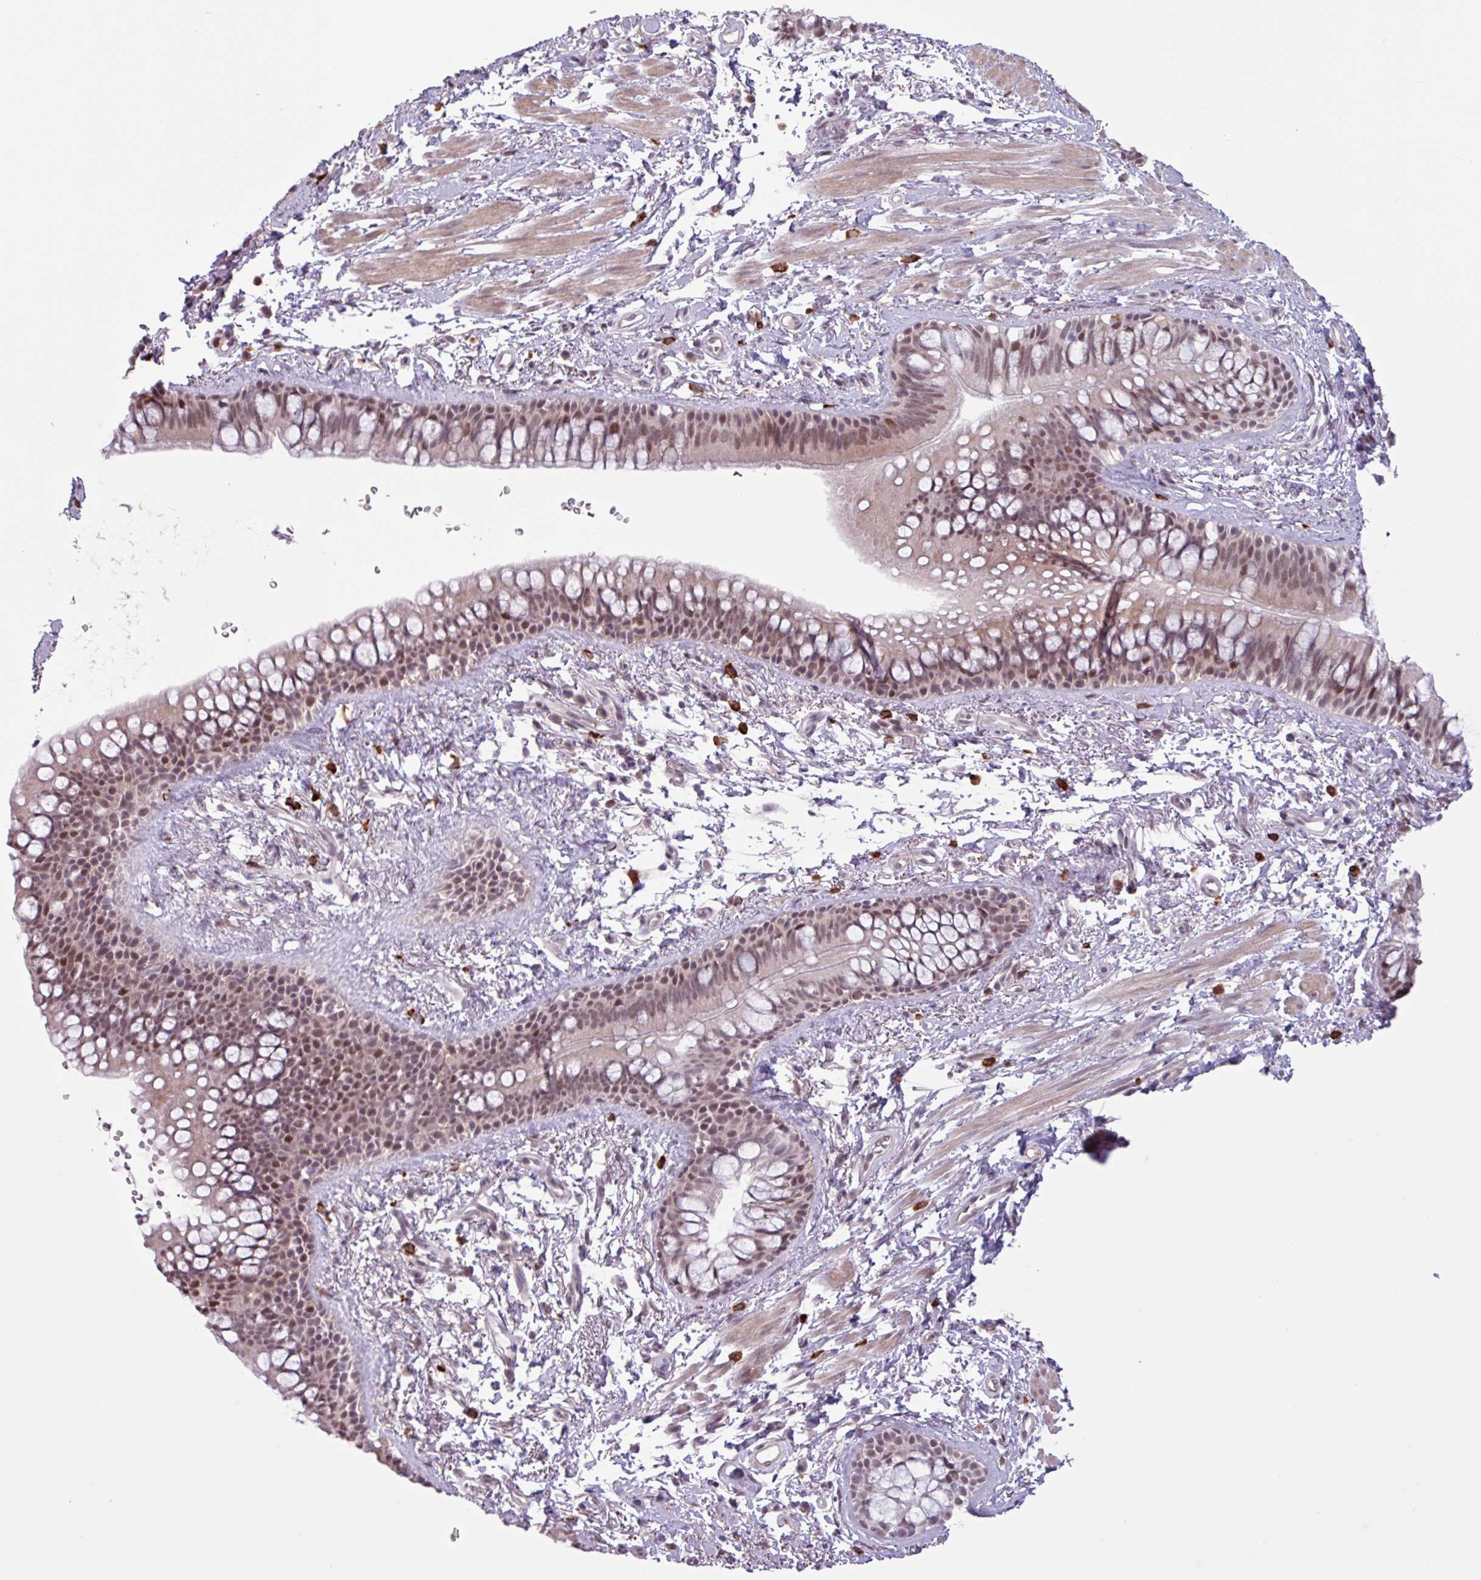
{"staining": {"intensity": "moderate", "quantity": ">75%", "location": "nuclear"}, "tissue": "bronchus", "cell_type": "Respiratory epithelial cells", "image_type": "normal", "snomed": [{"axis": "morphology", "description": "Normal tissue, NOS"}, {"axis": "morphology", "description": "Squamous cell carcinoma, NOS"}, {"axis": "topography", "description": "Bronchus"}, {"axis": "topography", "description": "Lung"}], "caption": "Immunohistochemistry photomicrograph of unremarkable human bronchus stained for a protein (brown), which displays medium levels of moderate nuclear expression in about >75% of respiratory epithelial cells.", "gene": "NOTCH2", "patient": {"sex": "female", "age": 70}}